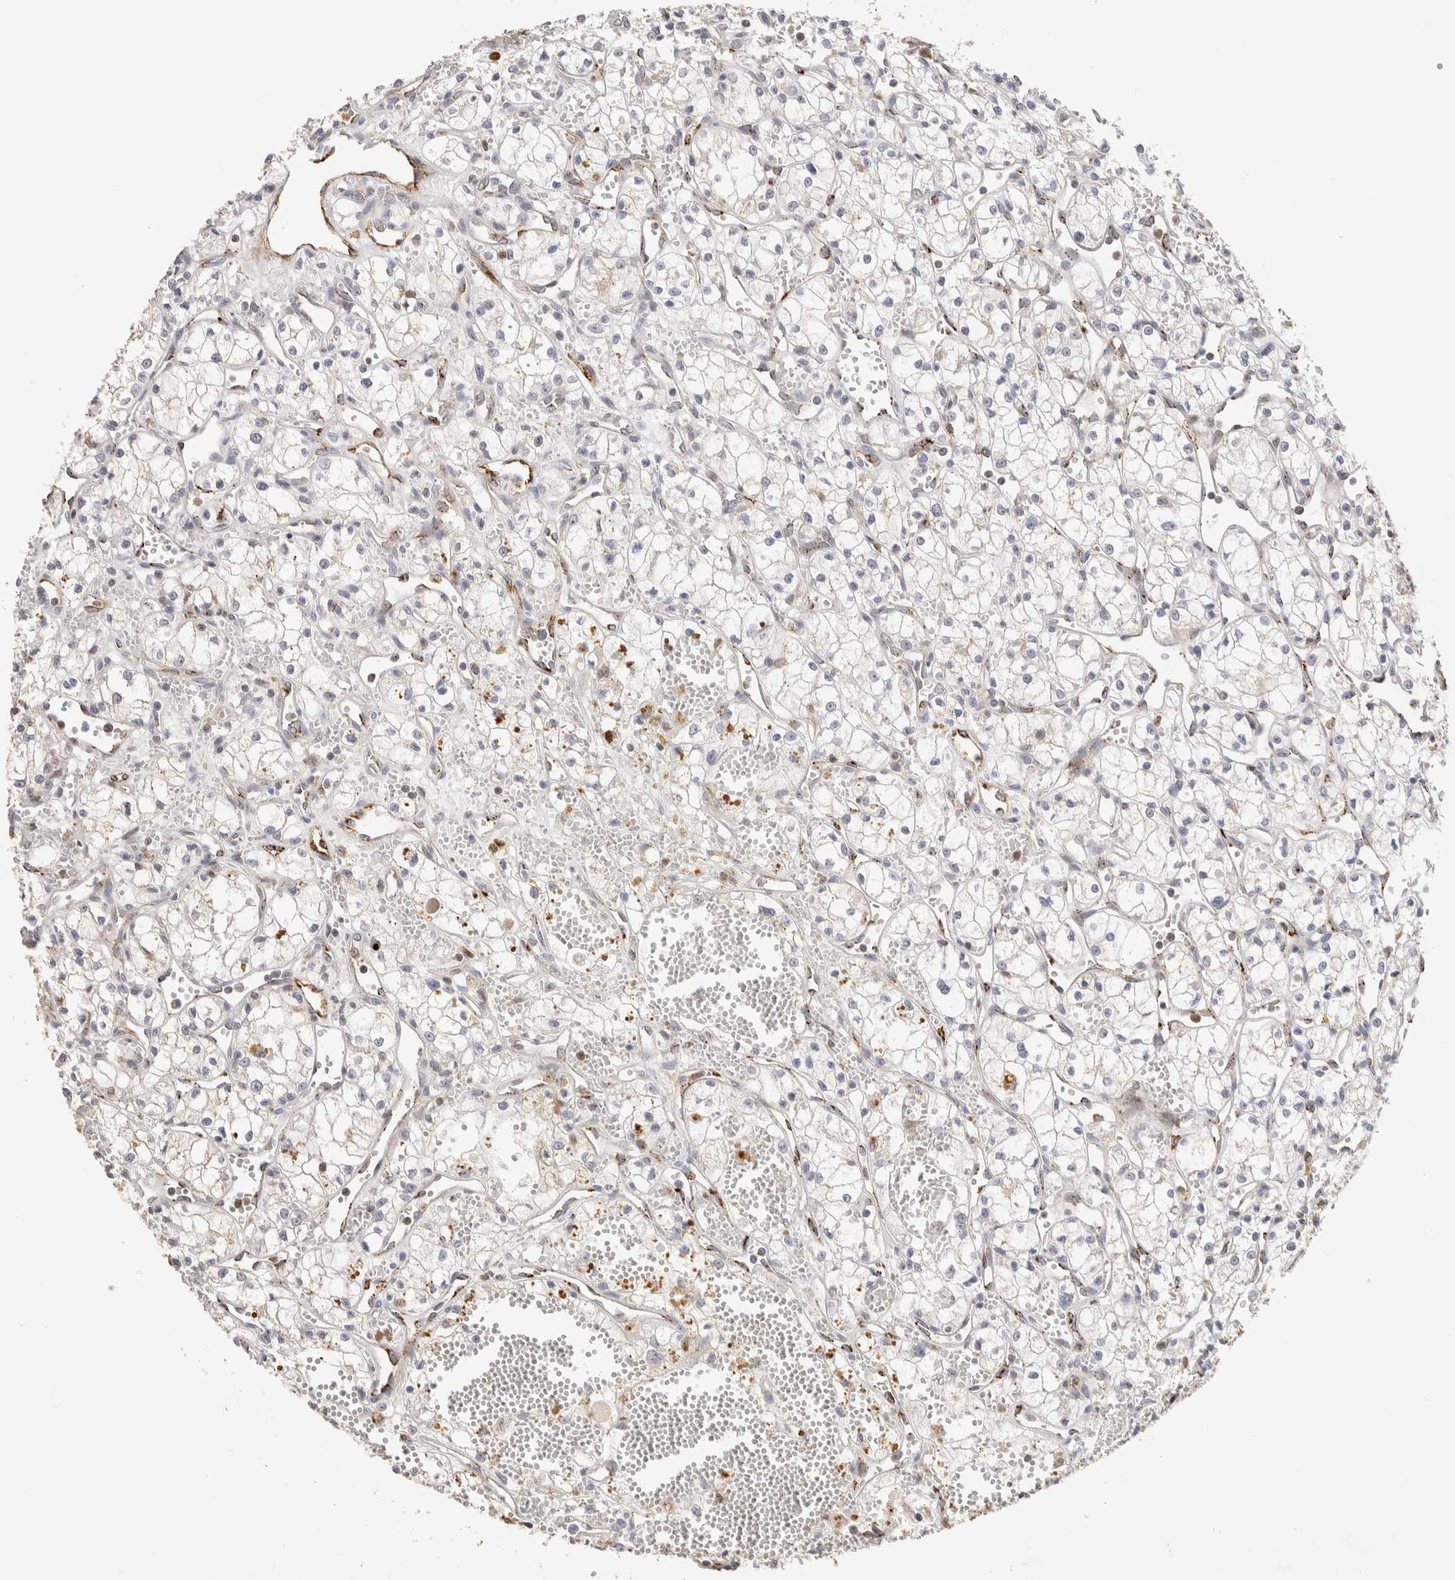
{"staining": {"intensity": "negative", "quantity": "none", "location": "none"}, "tissue": "renal cancer", "cell_type": "Tumor cells", "image_type": "cancer", "snomed": [{"axis": "morphology", "description": "Adenocarcinoma, NOS"}, {"axis": "topography", "description": "Kidney"}], "caption": "High power microscopy image of an immunohistochemistry histopathology image of renal adenocarcinoma, revealing no significant positivity in tumor cells.", "gene": "NSMAF", "patient": {"sex": "male", "age": 59}}